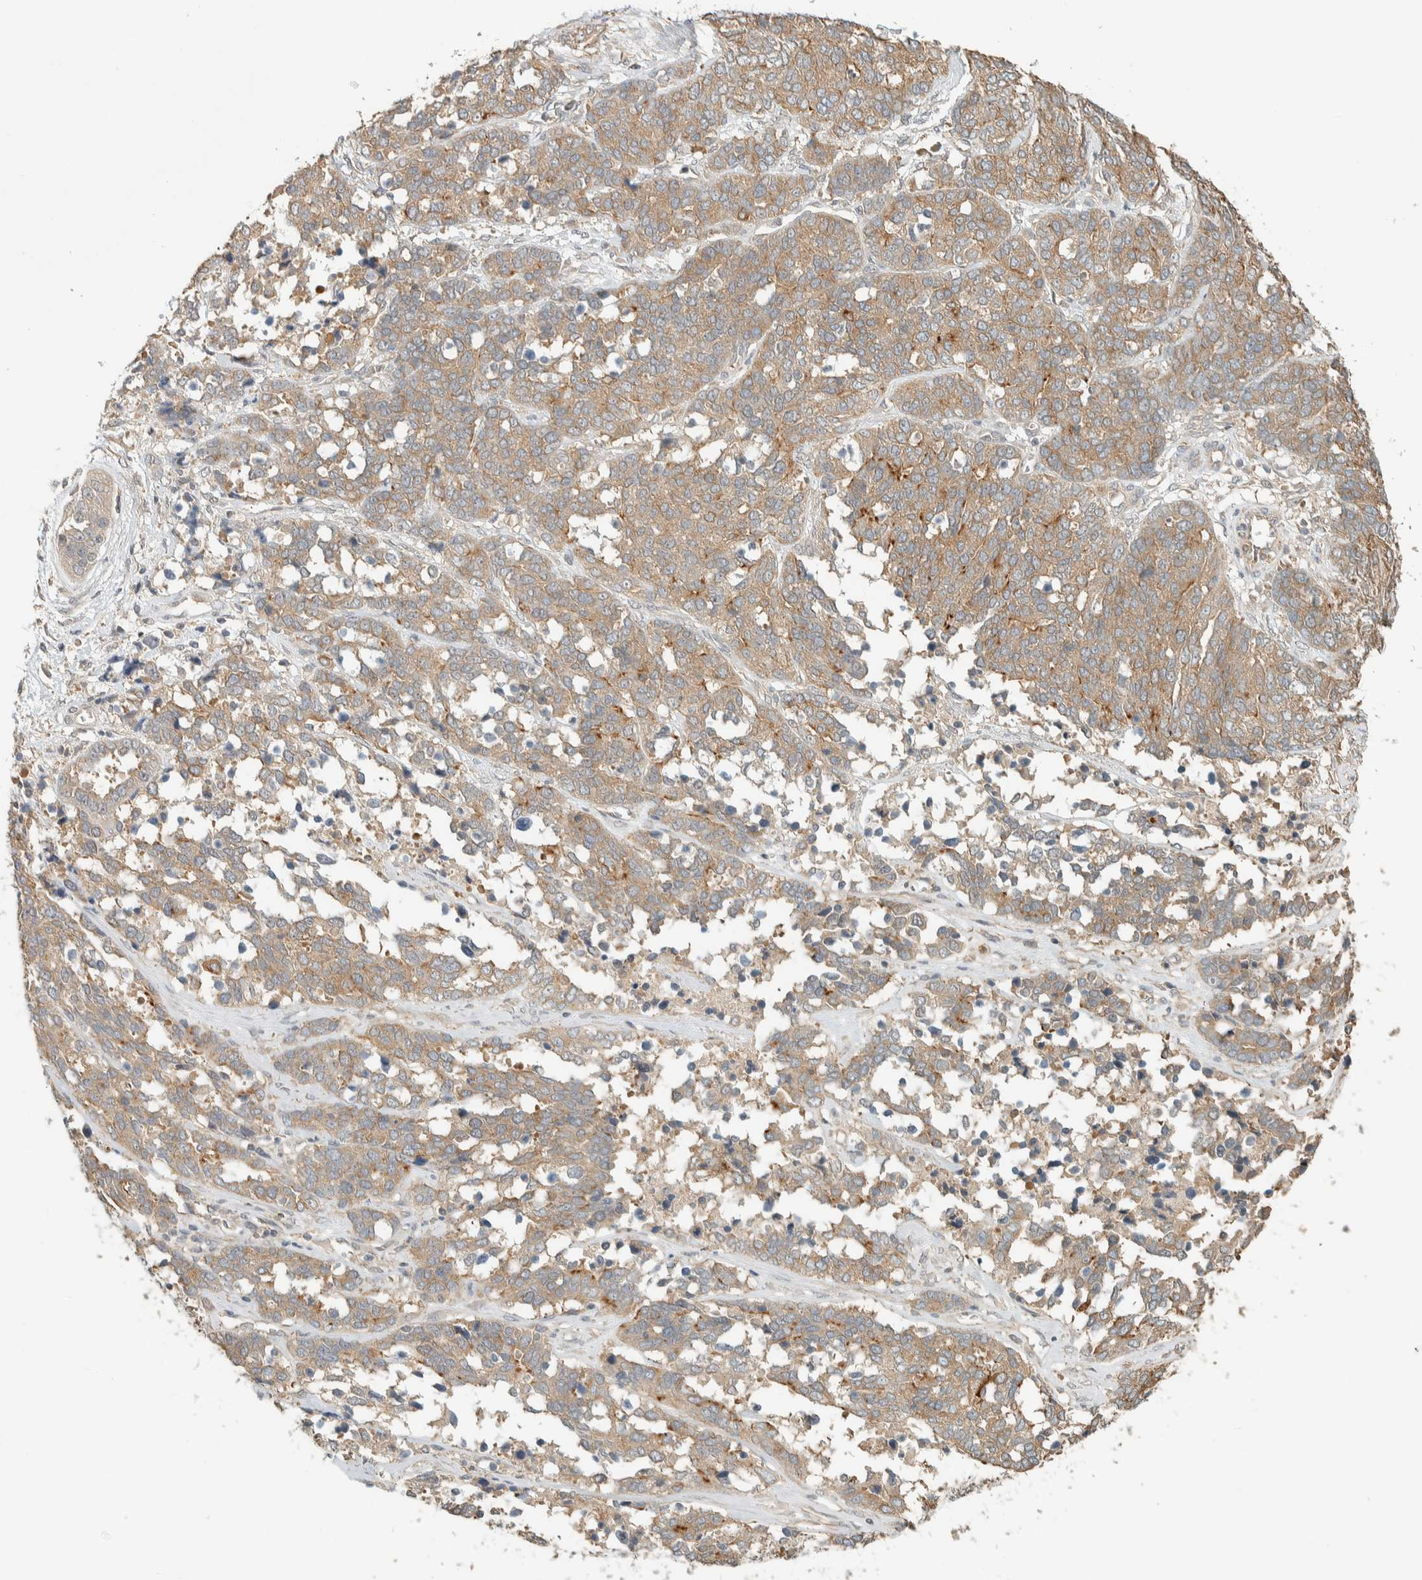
{"staining": {"intensity": "moderate", "quantity": "25%-75%", "location": "cytoplasmic/membranous"}, "tissue": "ovarian cancer", "cell_type": "Tumor cells", "image_type": "cancer", "snomed": [{"axis": "morphology", "description": "Cystadenocarcinoma, serous, NOS"}, {"axis": "topography", "description": "Ovary"}], "caption": "A brown stain shows moderate cytoplasmic/membranous positivity of a protein in ovarian cancer tumor cells. (Brightfield microscopy of DAB IHC at high magnification).", "gene": "RAB11FIP1", "patient": {"sex": "female", "age": 44}}